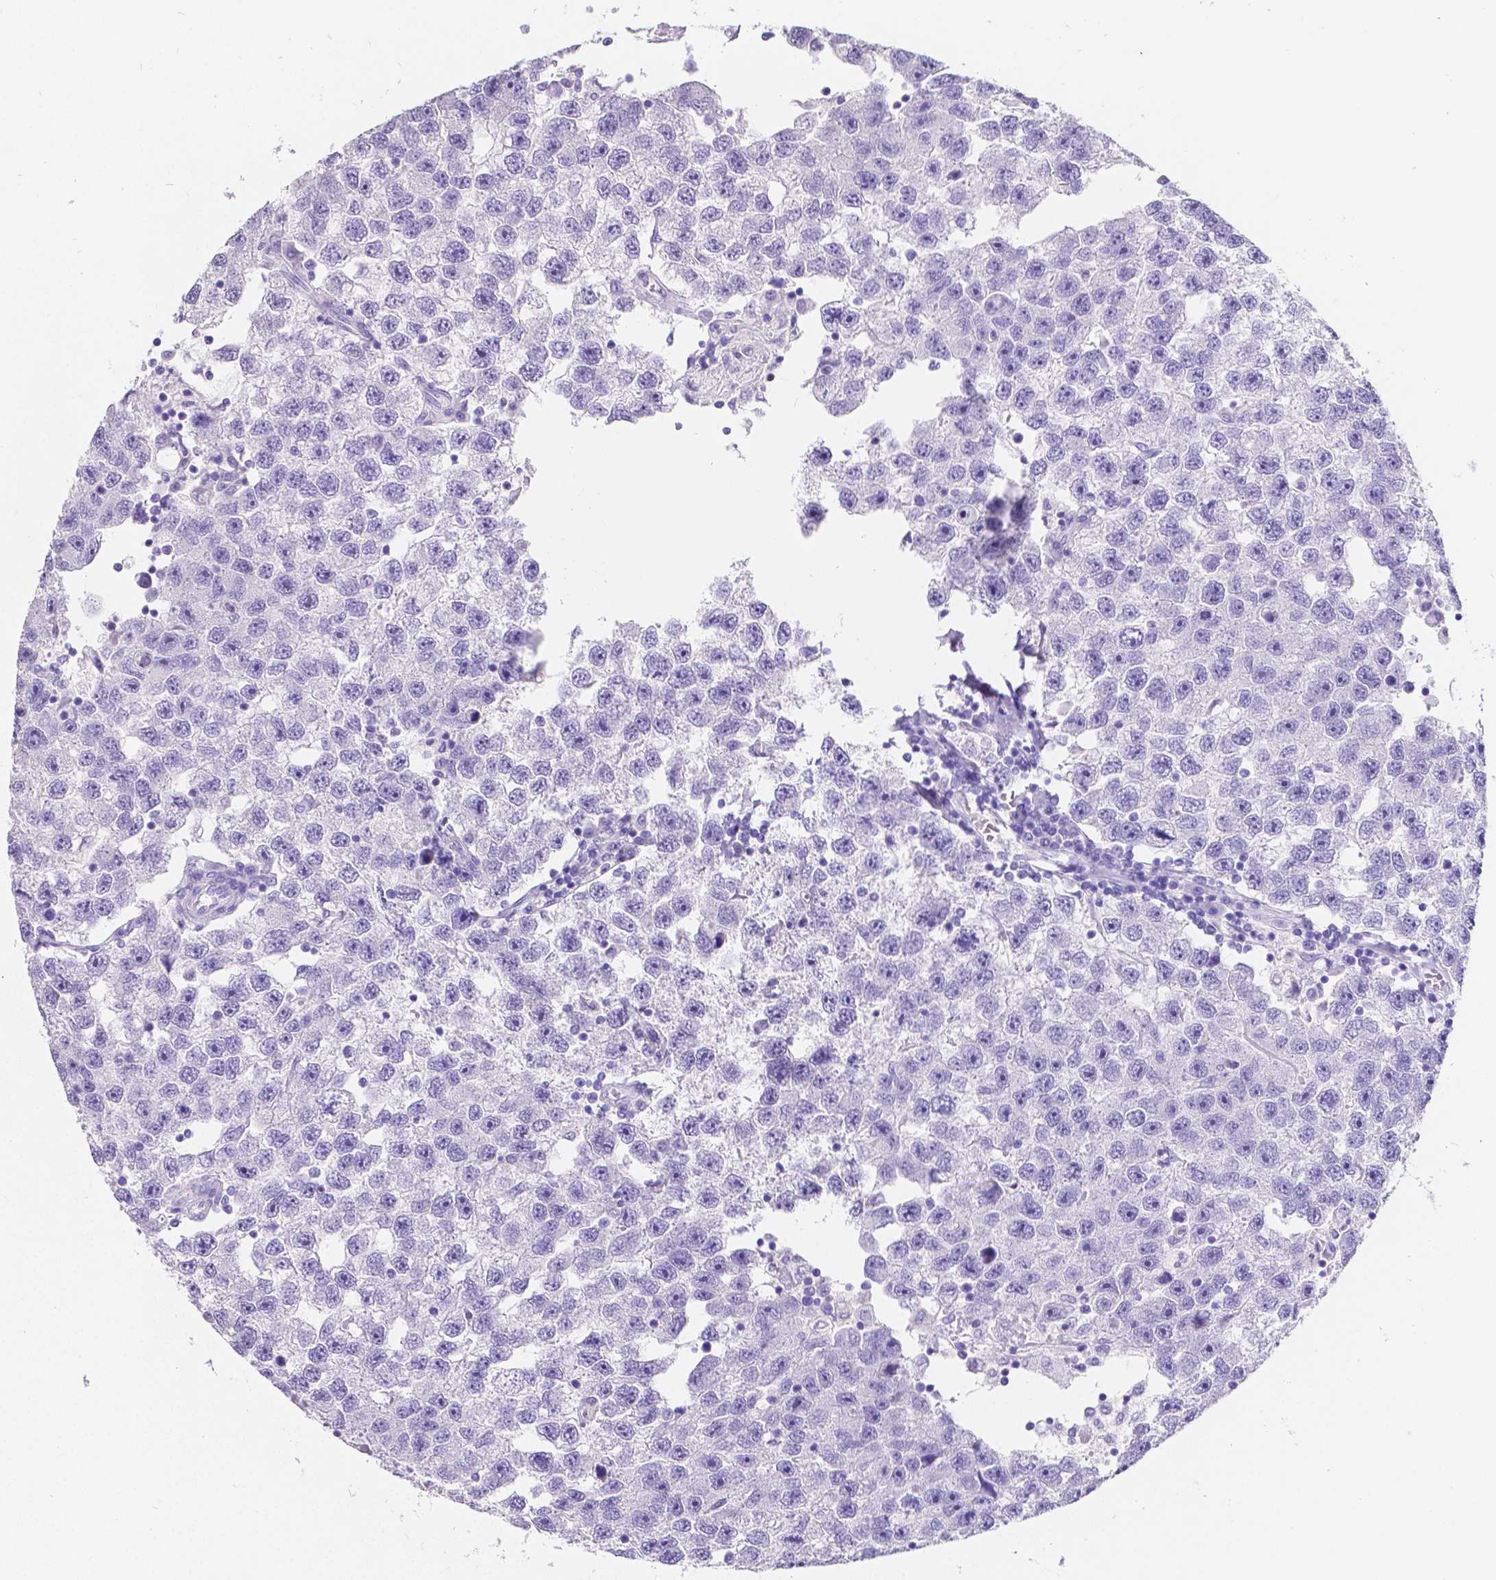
{"staining": {"intensity": "negative", "quantity": "none", "location": "none"}, "tissue": "testis cancer", "cell_type": "Tumor cells", "image_type": "cancer", "snomed": [{"axis": "morphology", "description": "Seminoma, NOS"}, {"axis": "topography", "description": "Testis"}], "caption": "This histopathology image is of seminoma (testis) stained with IHC to label a protein in brown with the nuclei are counter-stained blue. There is no positivity in tumor cells. Nuclei are stained in blue.", "gene": "SATB2", "patient": {"sex": "male", "age": 26}}